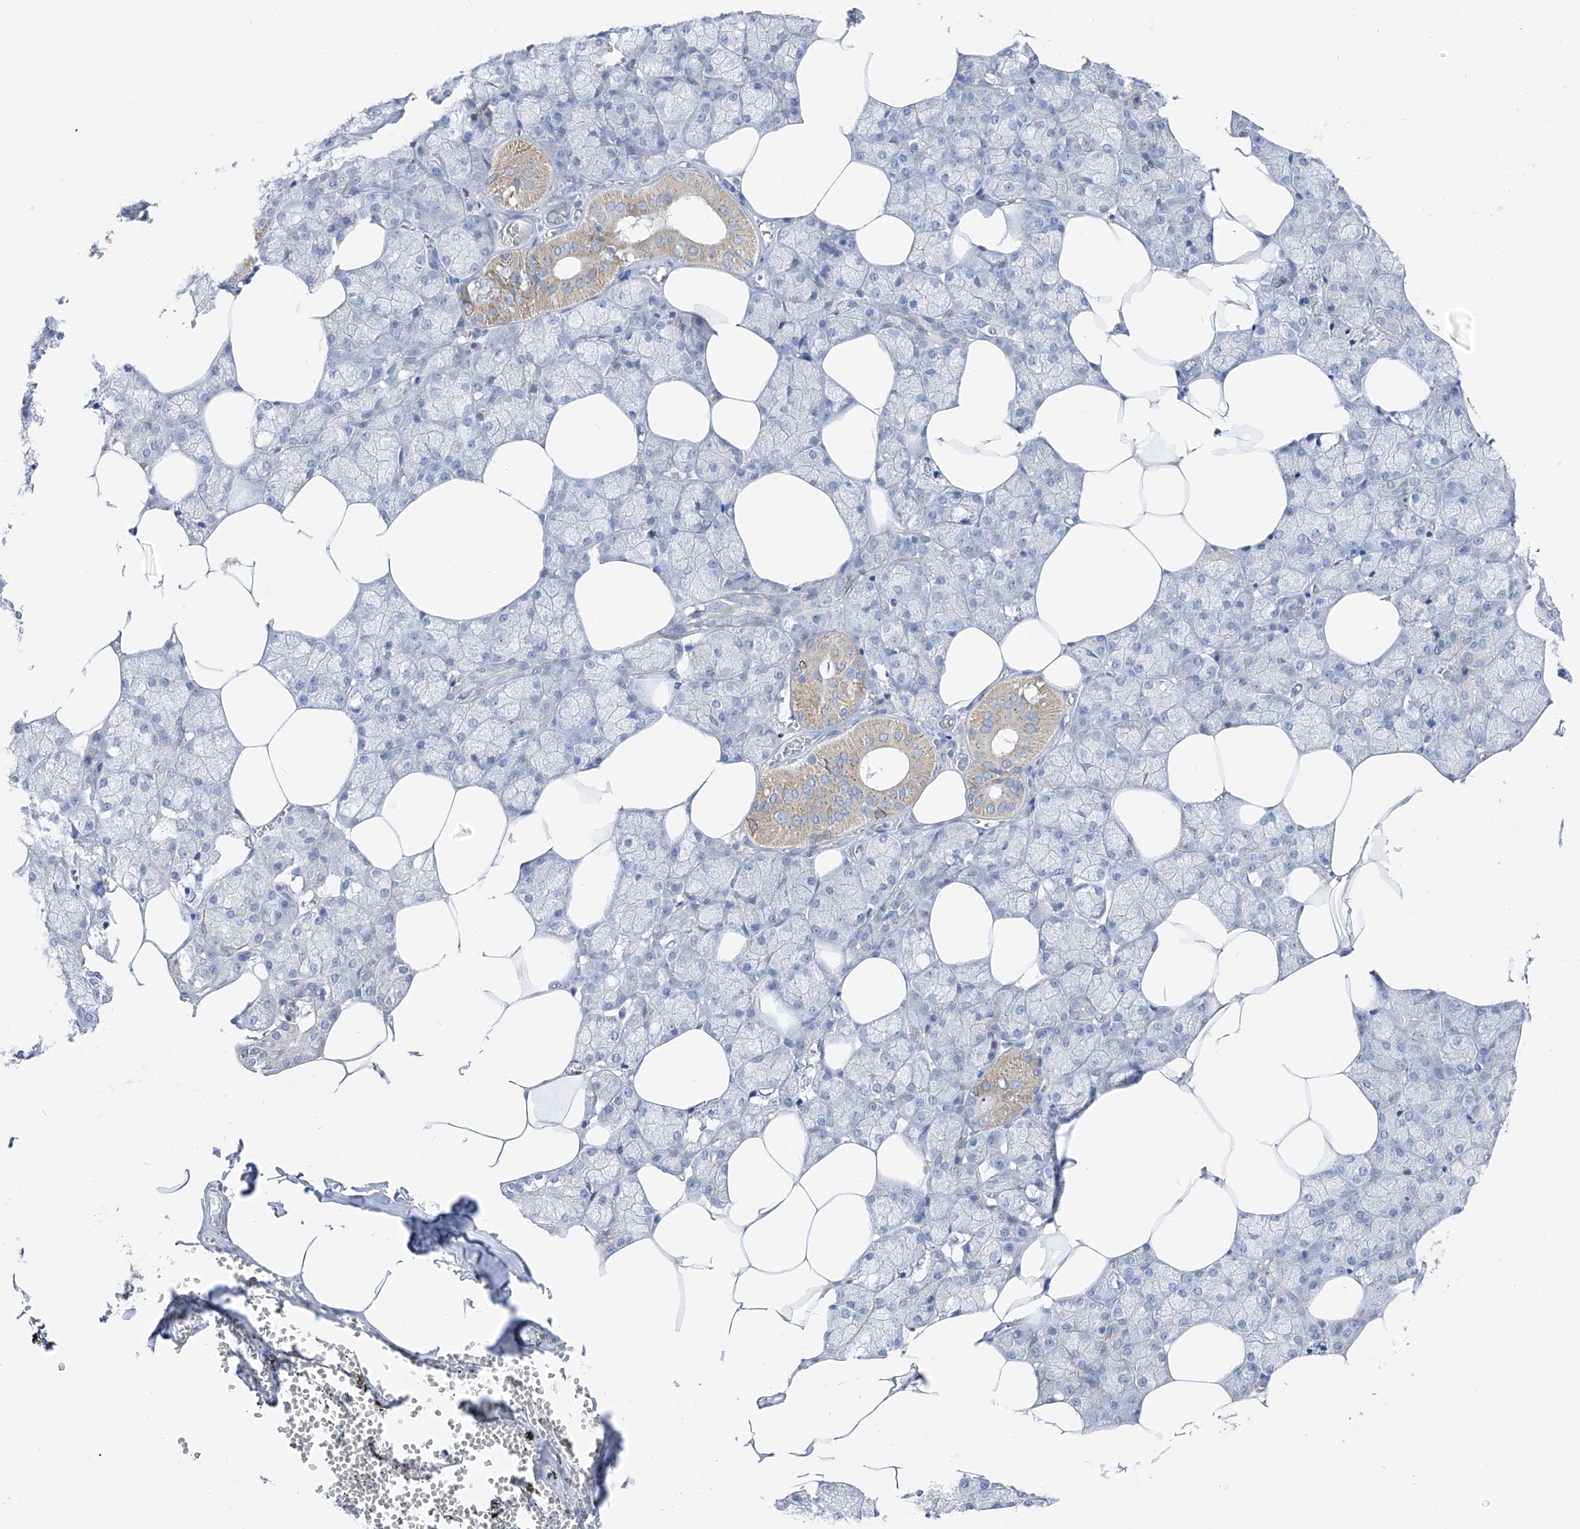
{"staining": {"intensity": "moderate", "quantity": "<25%", "location": "cytoplasmic/membranous"}, "tissue": "salivary gland", "cell_type": "Glandular cells", "image_type": "normal", "snomed": [{"axis": "morphology", "description": "Normal tissue, NOS"}, {"axis": "topography", "description": "Salivary gland"}], "caption": "Protein staining of benign salivary gland shows moderate cytoplasmic/membranous positivity in about <25% of glandular cells.", "gene": "FRS3", "patient": {"sex": "male", "age": 62}}